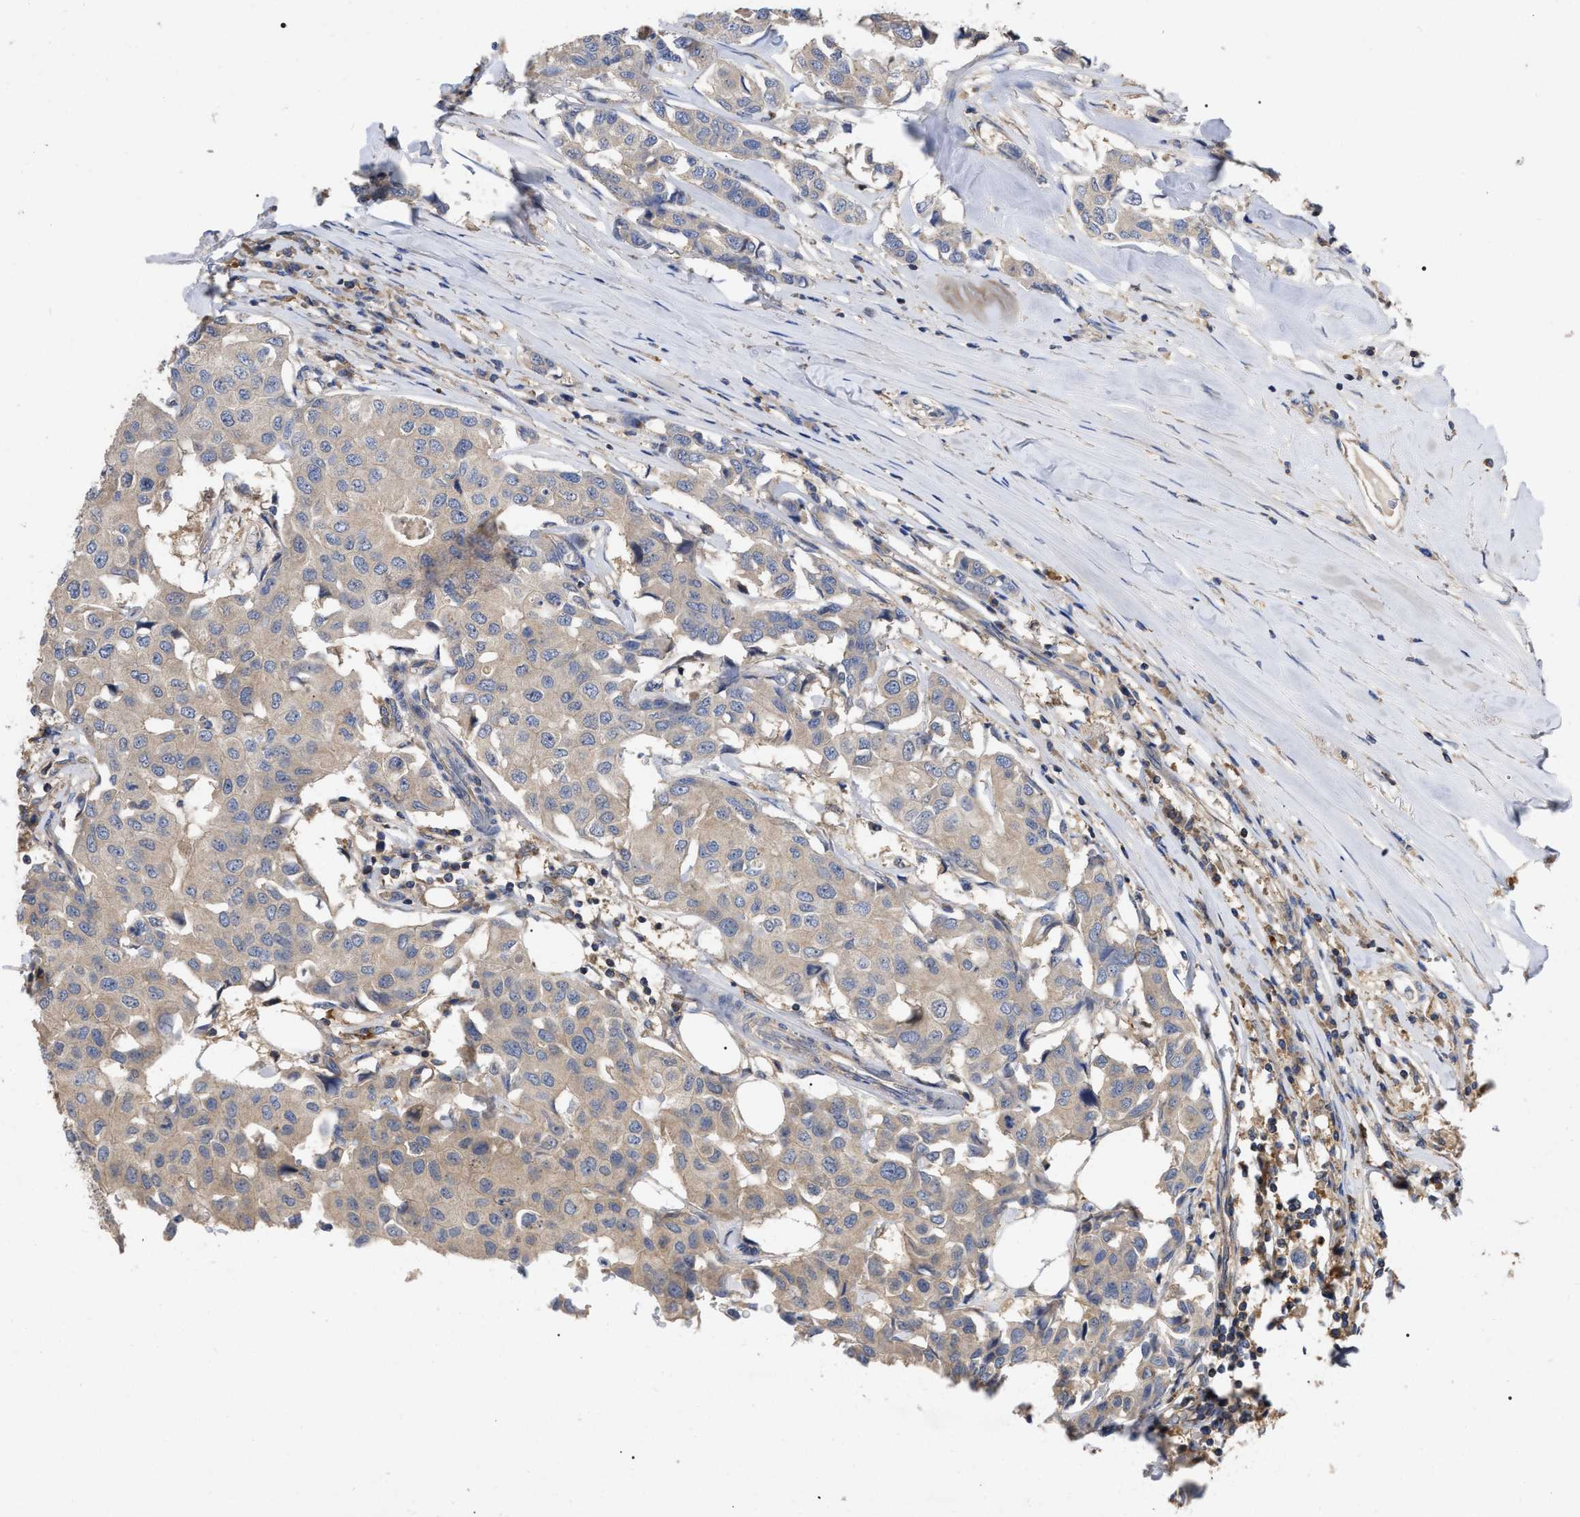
{"staining": {"intensity": "weak", "quantity": "25%-75%", "location": "cytoplasmic/membranous"}, "tissue": "breast cancer", "cell_type": "Tumor cells", "image_type": "cancer", "snomed": [{"axis": "morphology", "description": "Duct carcinoma"}, {"axis": "topography", "description": "Breast"}], "caption": "A brown stain labels weak cytoplasmic/membranous positivity of a protein in human breast intraductal carcinoma tumor cells. (DAB (3,3'-diaminobenzidine) = brown stain, brightfield microscopy at high magnification).", "gene": "RAP1GDS1", "patient": {"sex": "female", "age": 80}}